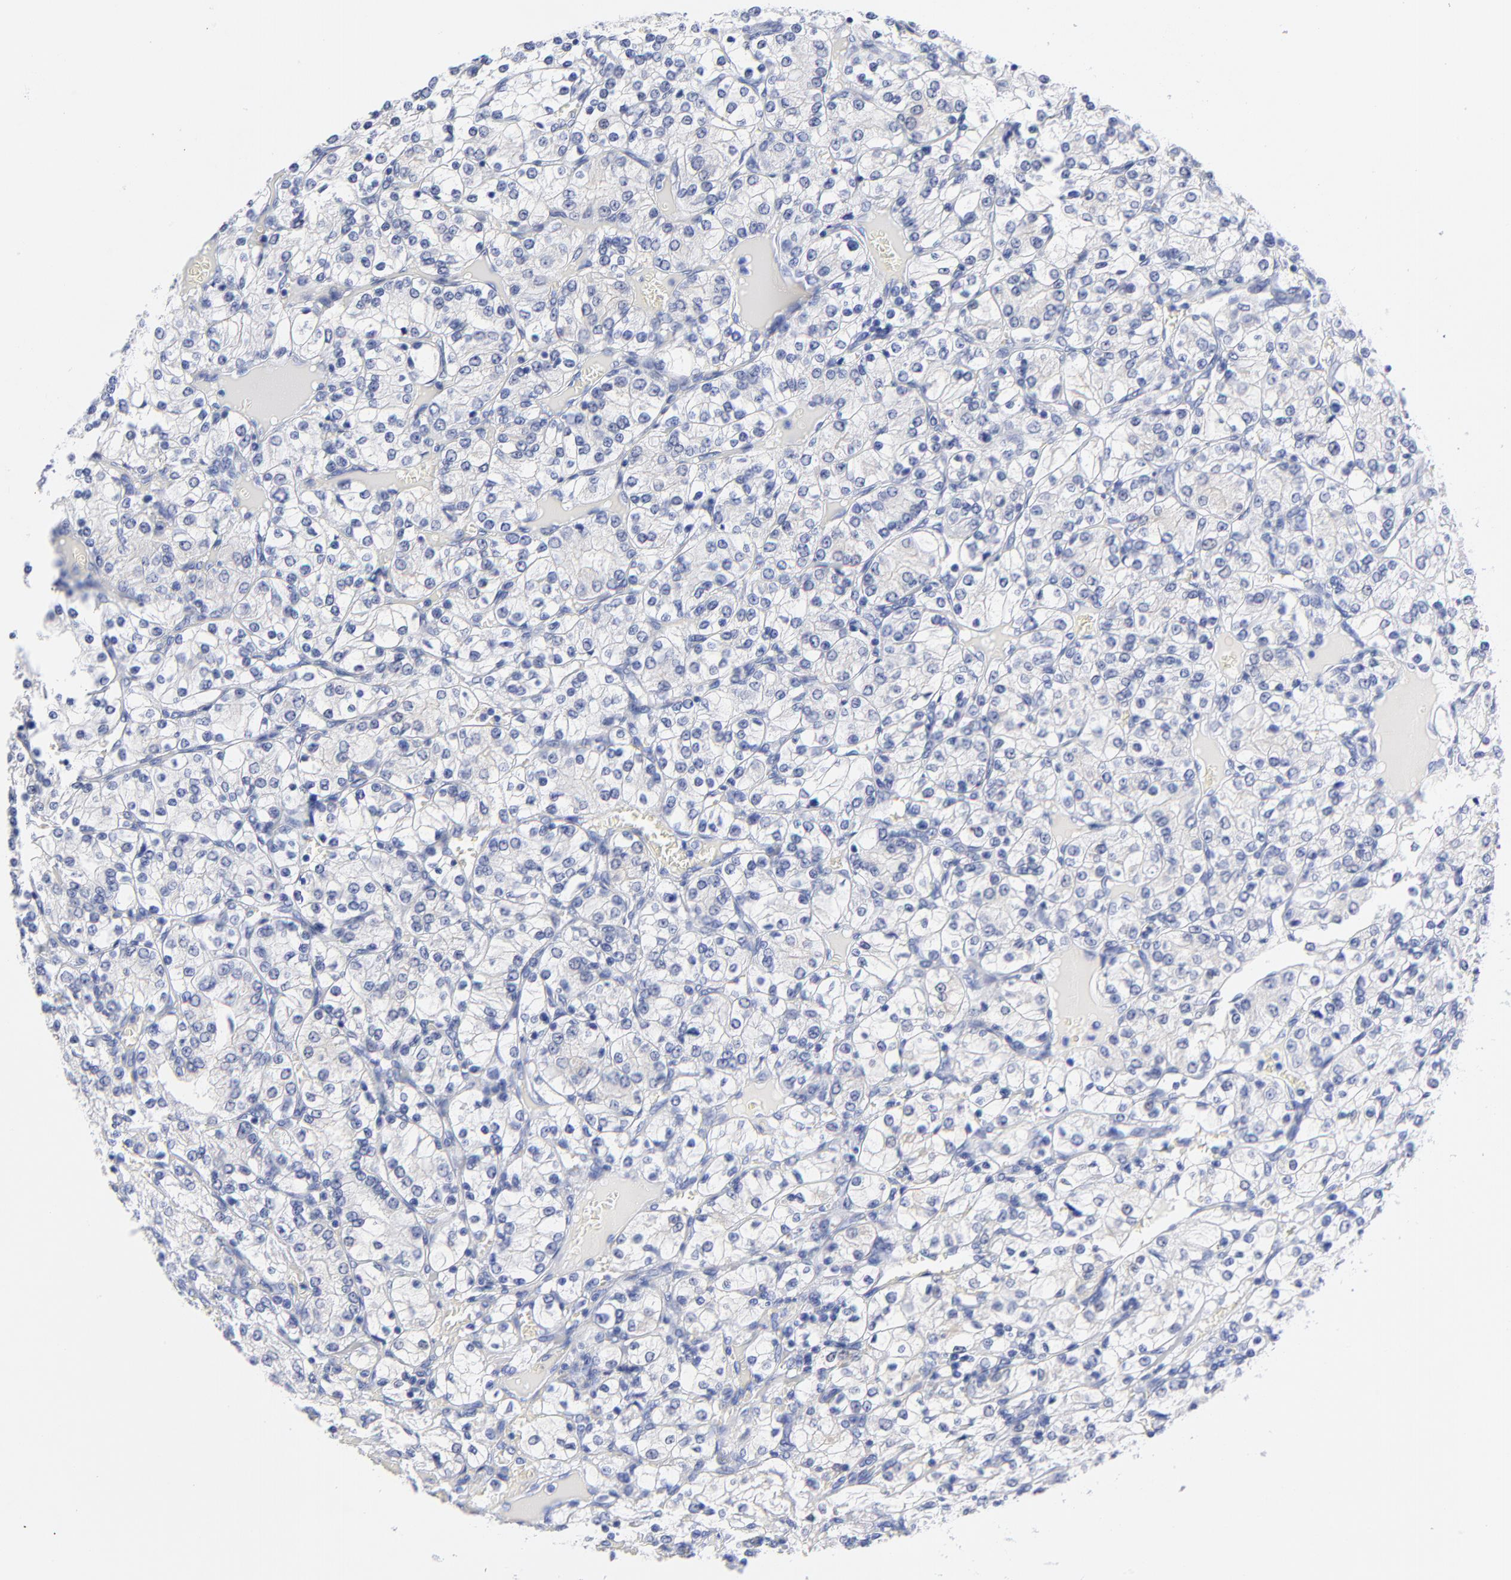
{"staining": {"intensity": "negative", "quantity": "none", "location": "none"}, "tissue": "renal cancer", "cell_type": "Tumor cells", "image_type": "cancer", "snomed": [{"axis": "morphology", "description": "Adenocarcinoma, NOS"}, {"axis": "topography", "description": "Kidney"}], "caption": "High power microscopy image of an immunohistochemistry (IHC) photomicrograph of adenocarcinoma (renal), revealing no significant expression in tumor cells.", "gene": "ACY1", "patient": {"sex": "female", "age": 62}}